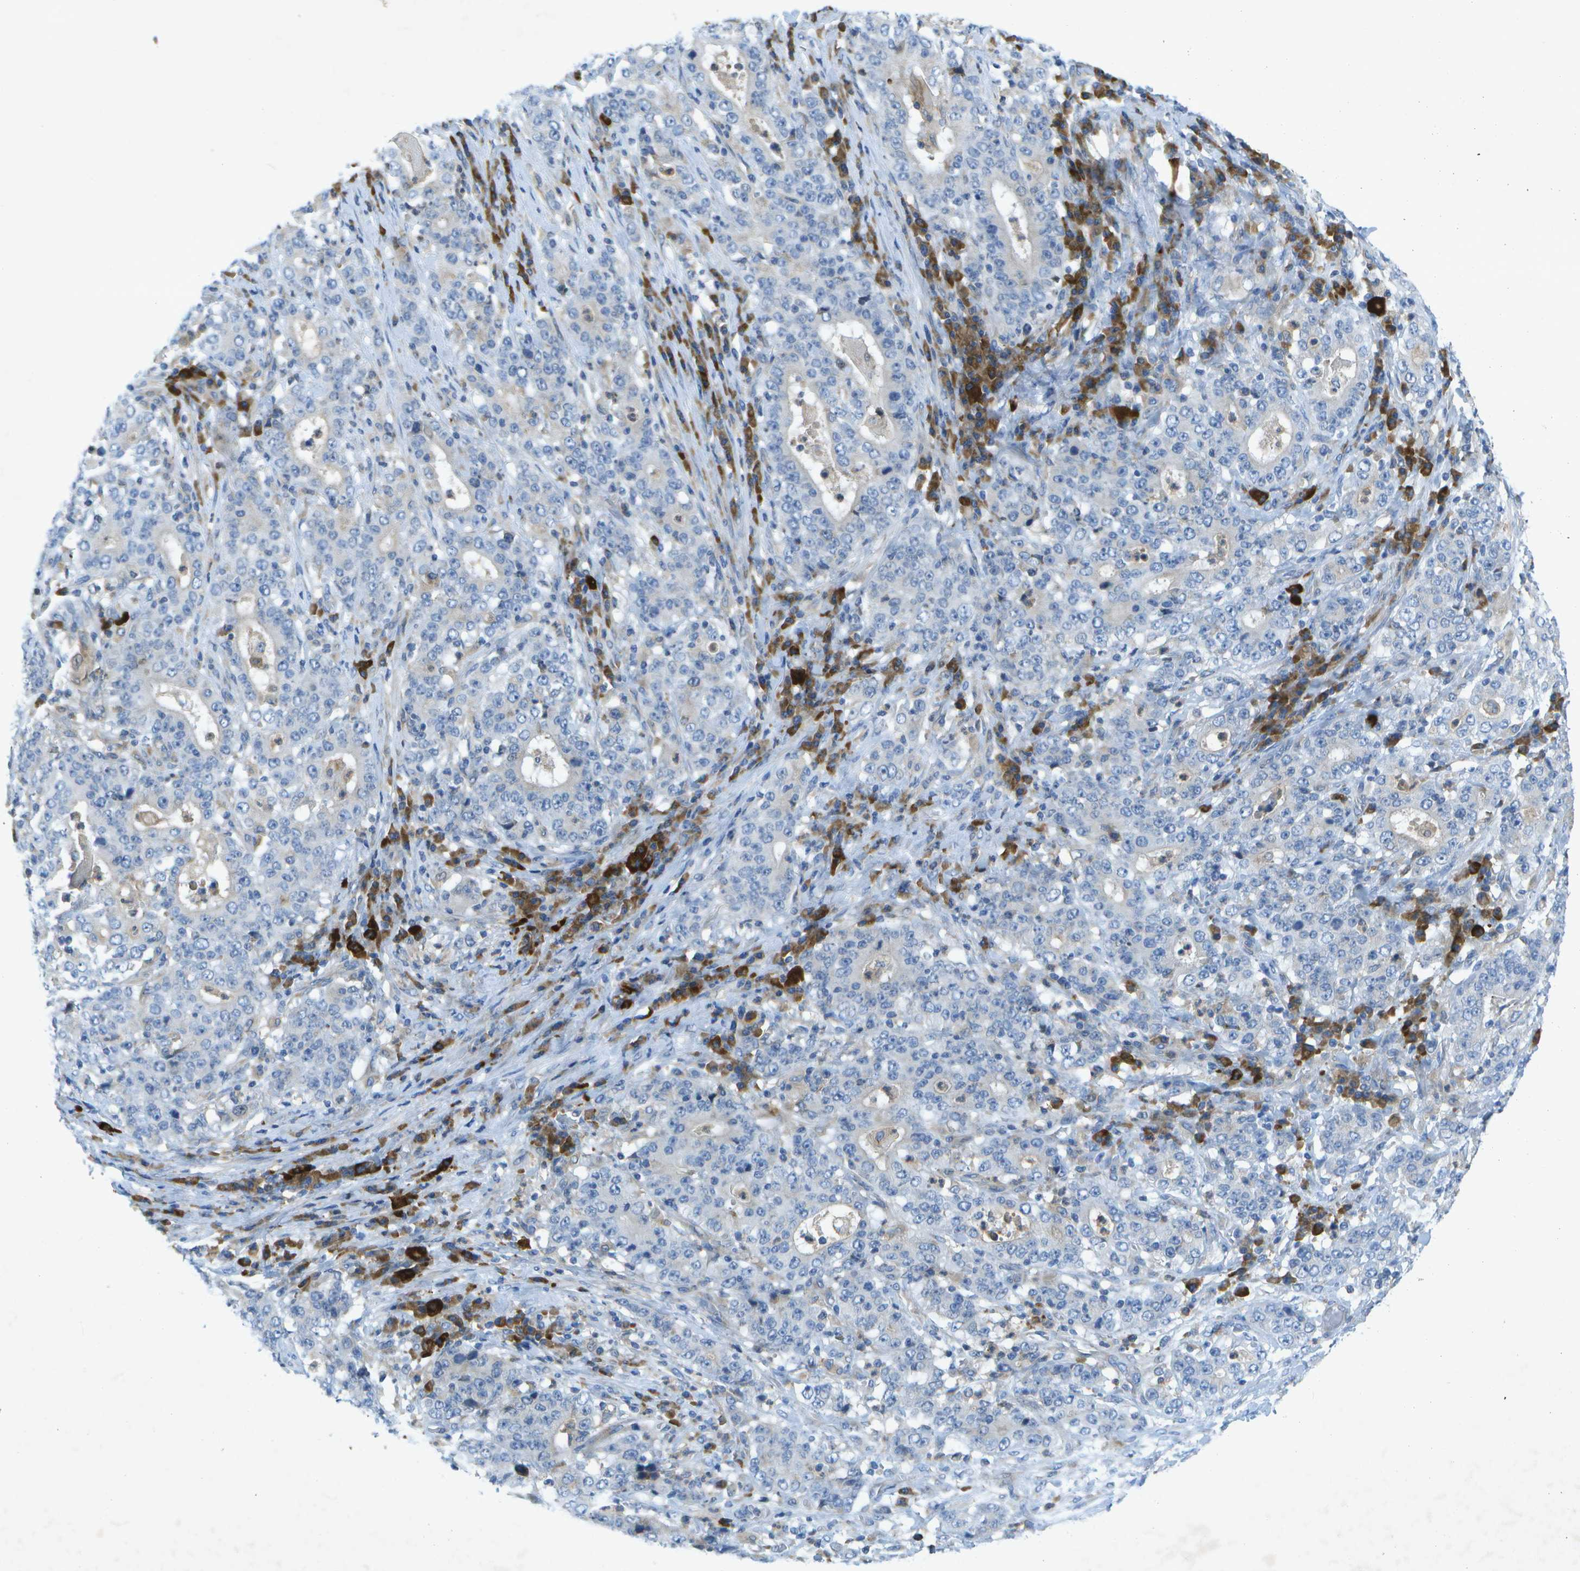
{"staining": {"intensity": "negative", "quantity": "none", "location": "none"}, "tissue": "stomach cancer", "cell_type": "Tumor cells", "image_type": "cancer", "snomed": [{"axis": "morphology", "description": "Normal tissue, NOS"}, {"axis": "morphology", "description": "Adenocarcinoma, NOS"}, {"axis": "topography", "description": "Stomach, upper"}, {"axis": "topography", "description": "Stomach"}], "caption": "DAB immunohistochemical staining of human stomach adenocarcinoma shows no significant staining in tumor cells.", "gene": "WNK2", "patient": {"sex": "male", "age": 59}}